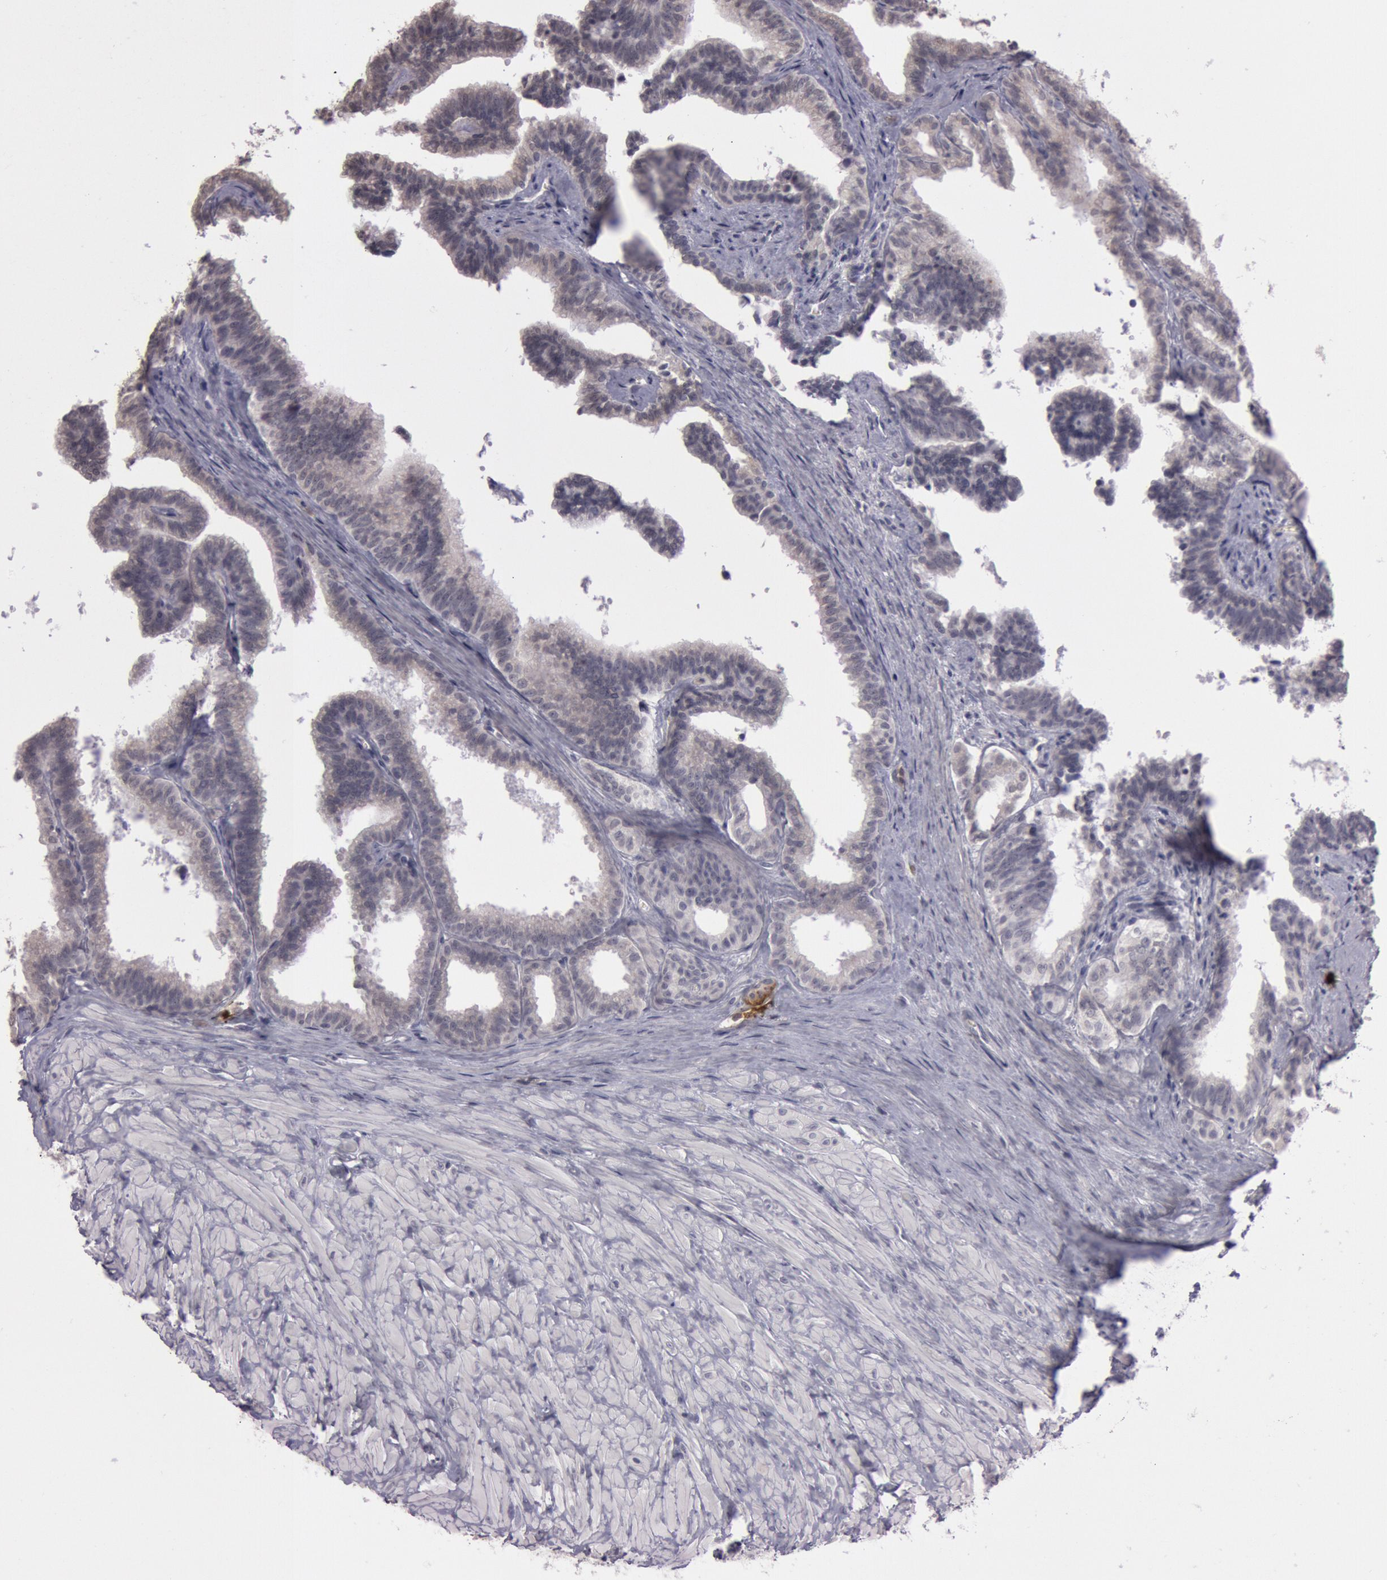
{"staining": {"intensity": "negative", "quantity": "none", "location": "none"}, "tissue": "seminal vesicle", "cell_type": "Glandular cells", "image_type": "normal", "snomed": [{"axis": "morphology", "description": "Normal tissue, NOS"}, {"axis": "topography", "description": "Seminal veicle"}], "caption": "This is an immunohistochemistry (IHC) photomicrograph of normal human seminal vesicle. There is no expression in glandular cells.", "gene": "KDM6A", "patient": {"sex": "male", "age": 26}}